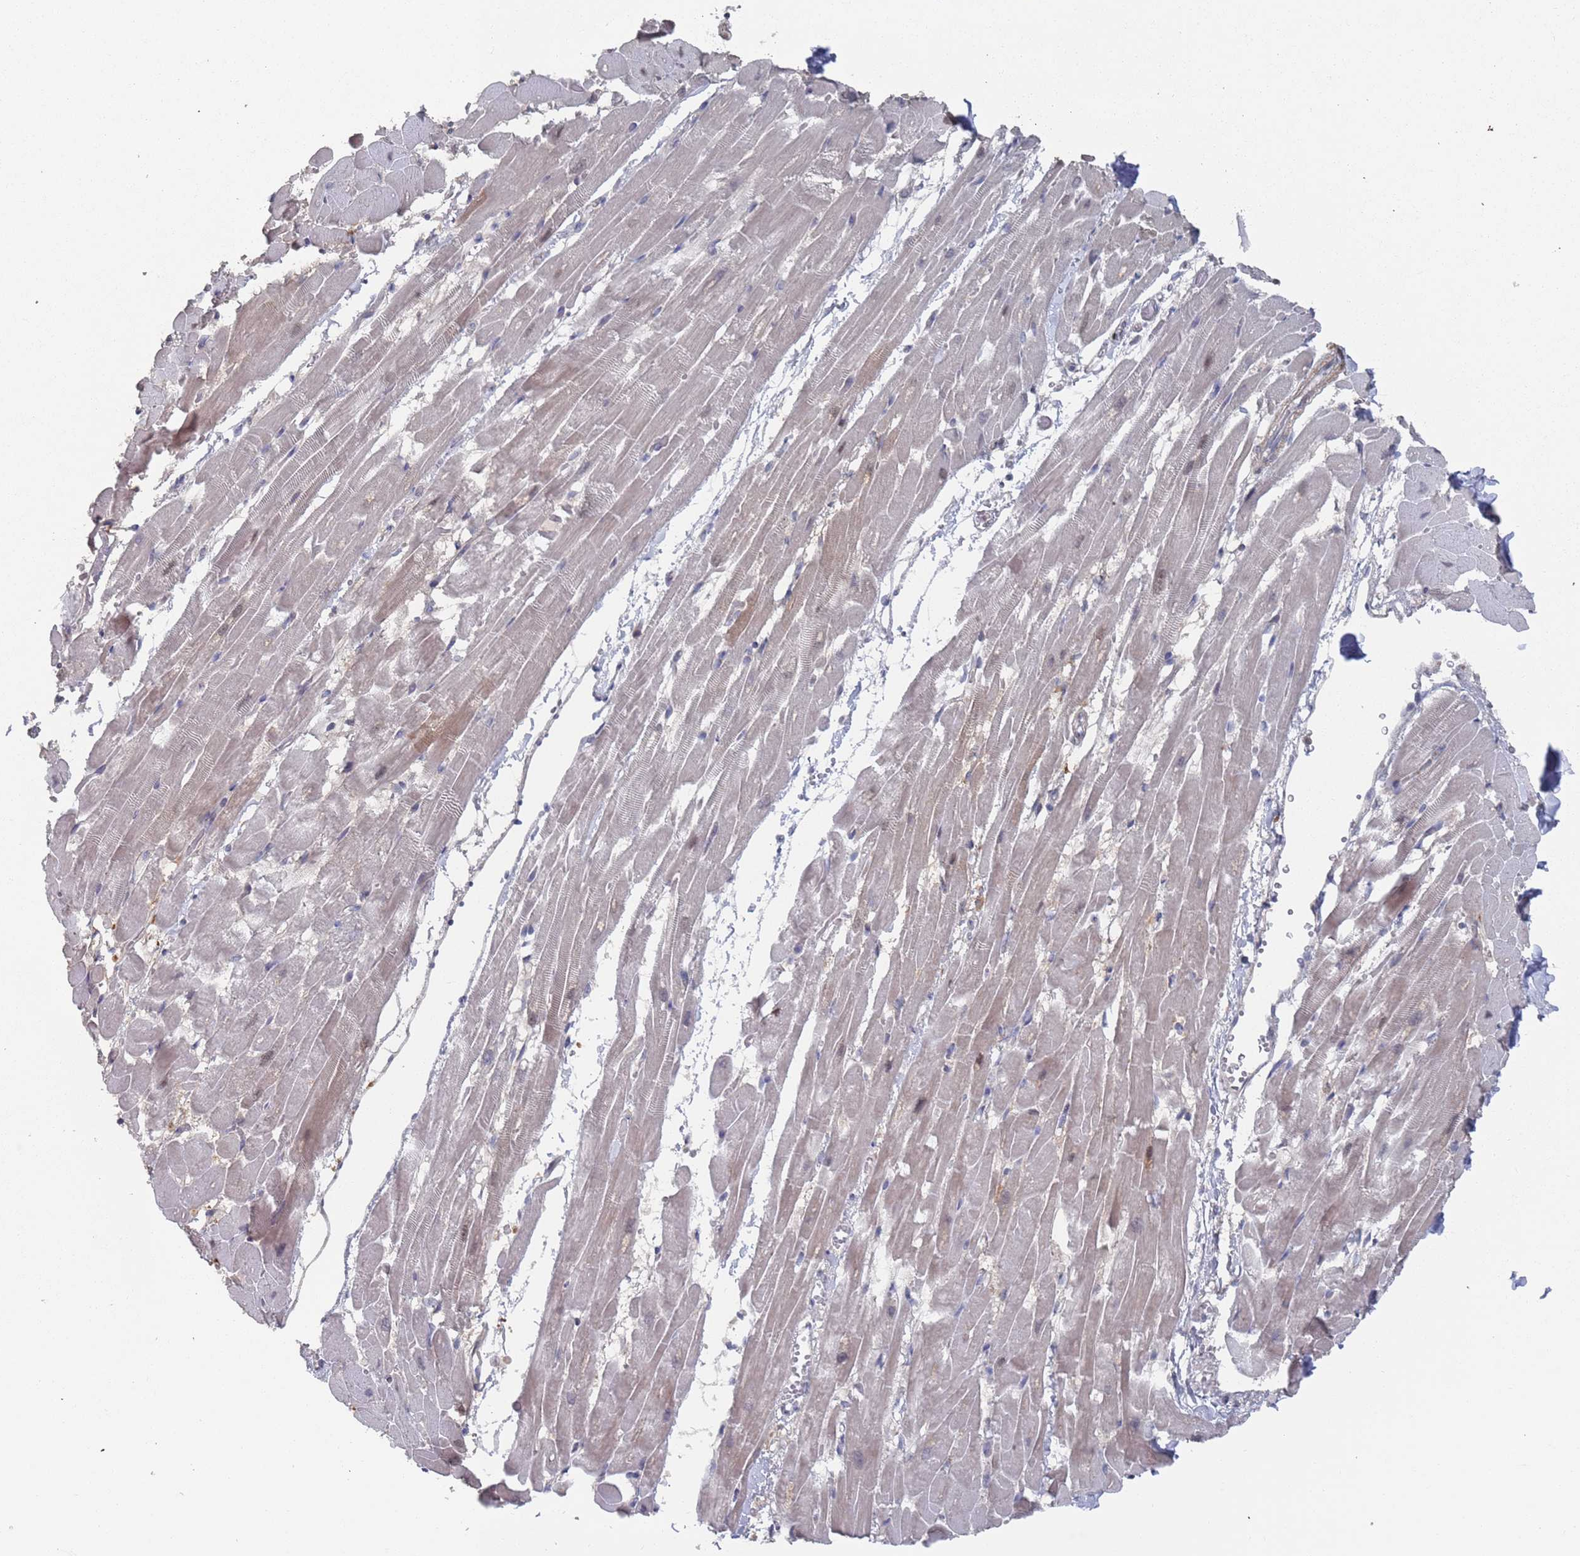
{"staining": {"intensity": "weak", "quantity": "25%-75%", "location": "cytoplasmic/membranous"}, "tissue": "heart muscle", "cell_type": "Cardiomyocytes", "image_type": "normal", "snomed": [{"axis": "morphology", "description": "Normal tissue, NOS"}, {"axis": "topography", "description": "Heart"}], "caption": "Heart muscle stained with DAB (3,3'-diaminobenzidine) IHC exhibits low levels of weak cytoplasmic/membranous positivity in about 25%-75% of cardiomyocytes.", "gene": "DGKD", "patient": {"sex": "male", "age": 37}}